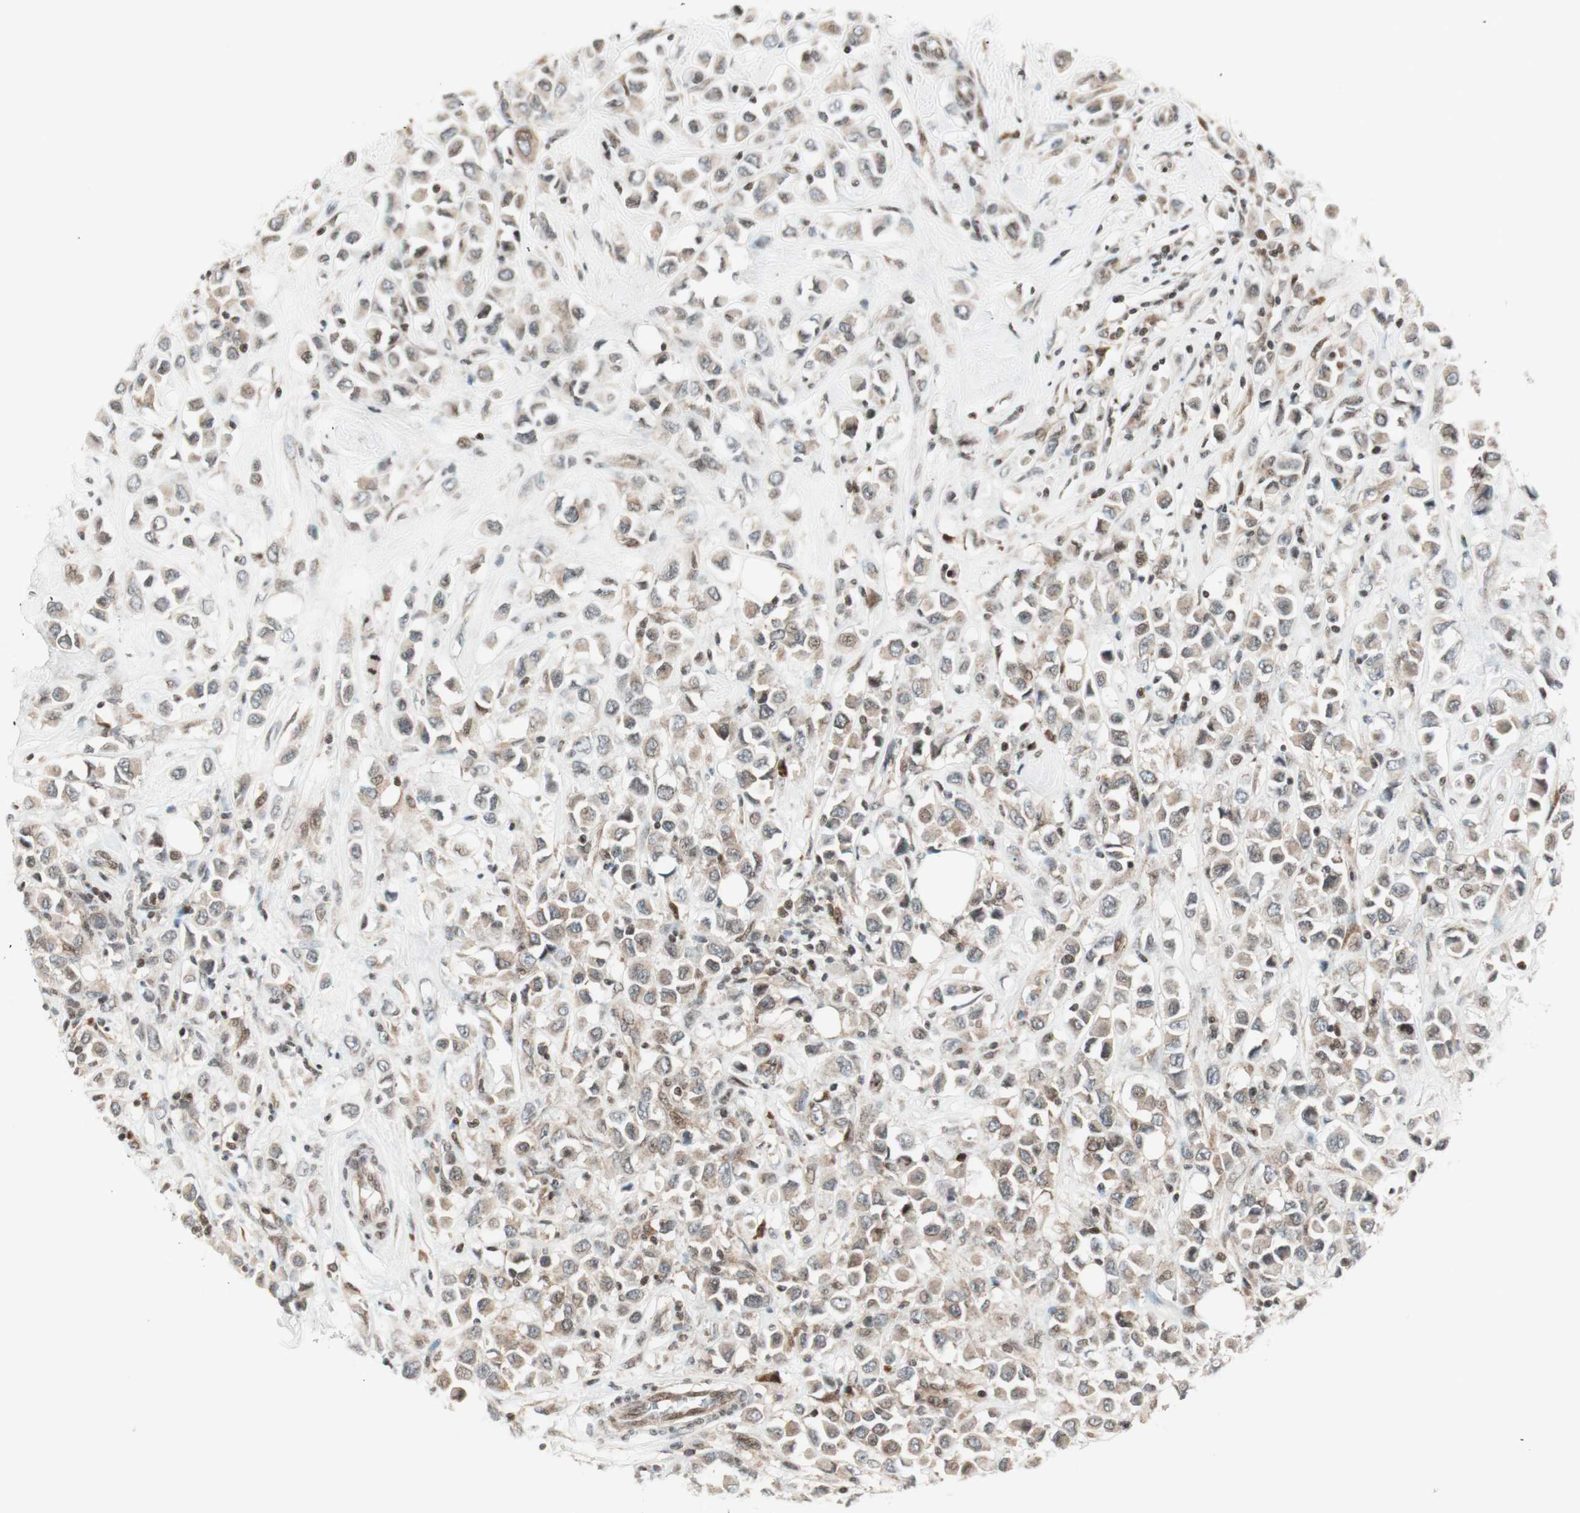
{"staining": {"intensity": "weak", "quantity": ">75%", "location": "cytoplasmic/membranous"}, "tissue": "breast cancer", "cell_type": "Tumor cells", "image_type": "cancer", "snomed": [{"axis": "morphology", "description": "Duct carcinoma"}, {"axis": "topography", "description": "Breast"}], "caption": "Human breast cancer stained with a brown dye displays weak cytoplasmic/membranous positive positivity in about >75% of tumor cells.", "gene": "TPT1", "patient": {"sex": "female", "age": 61}}